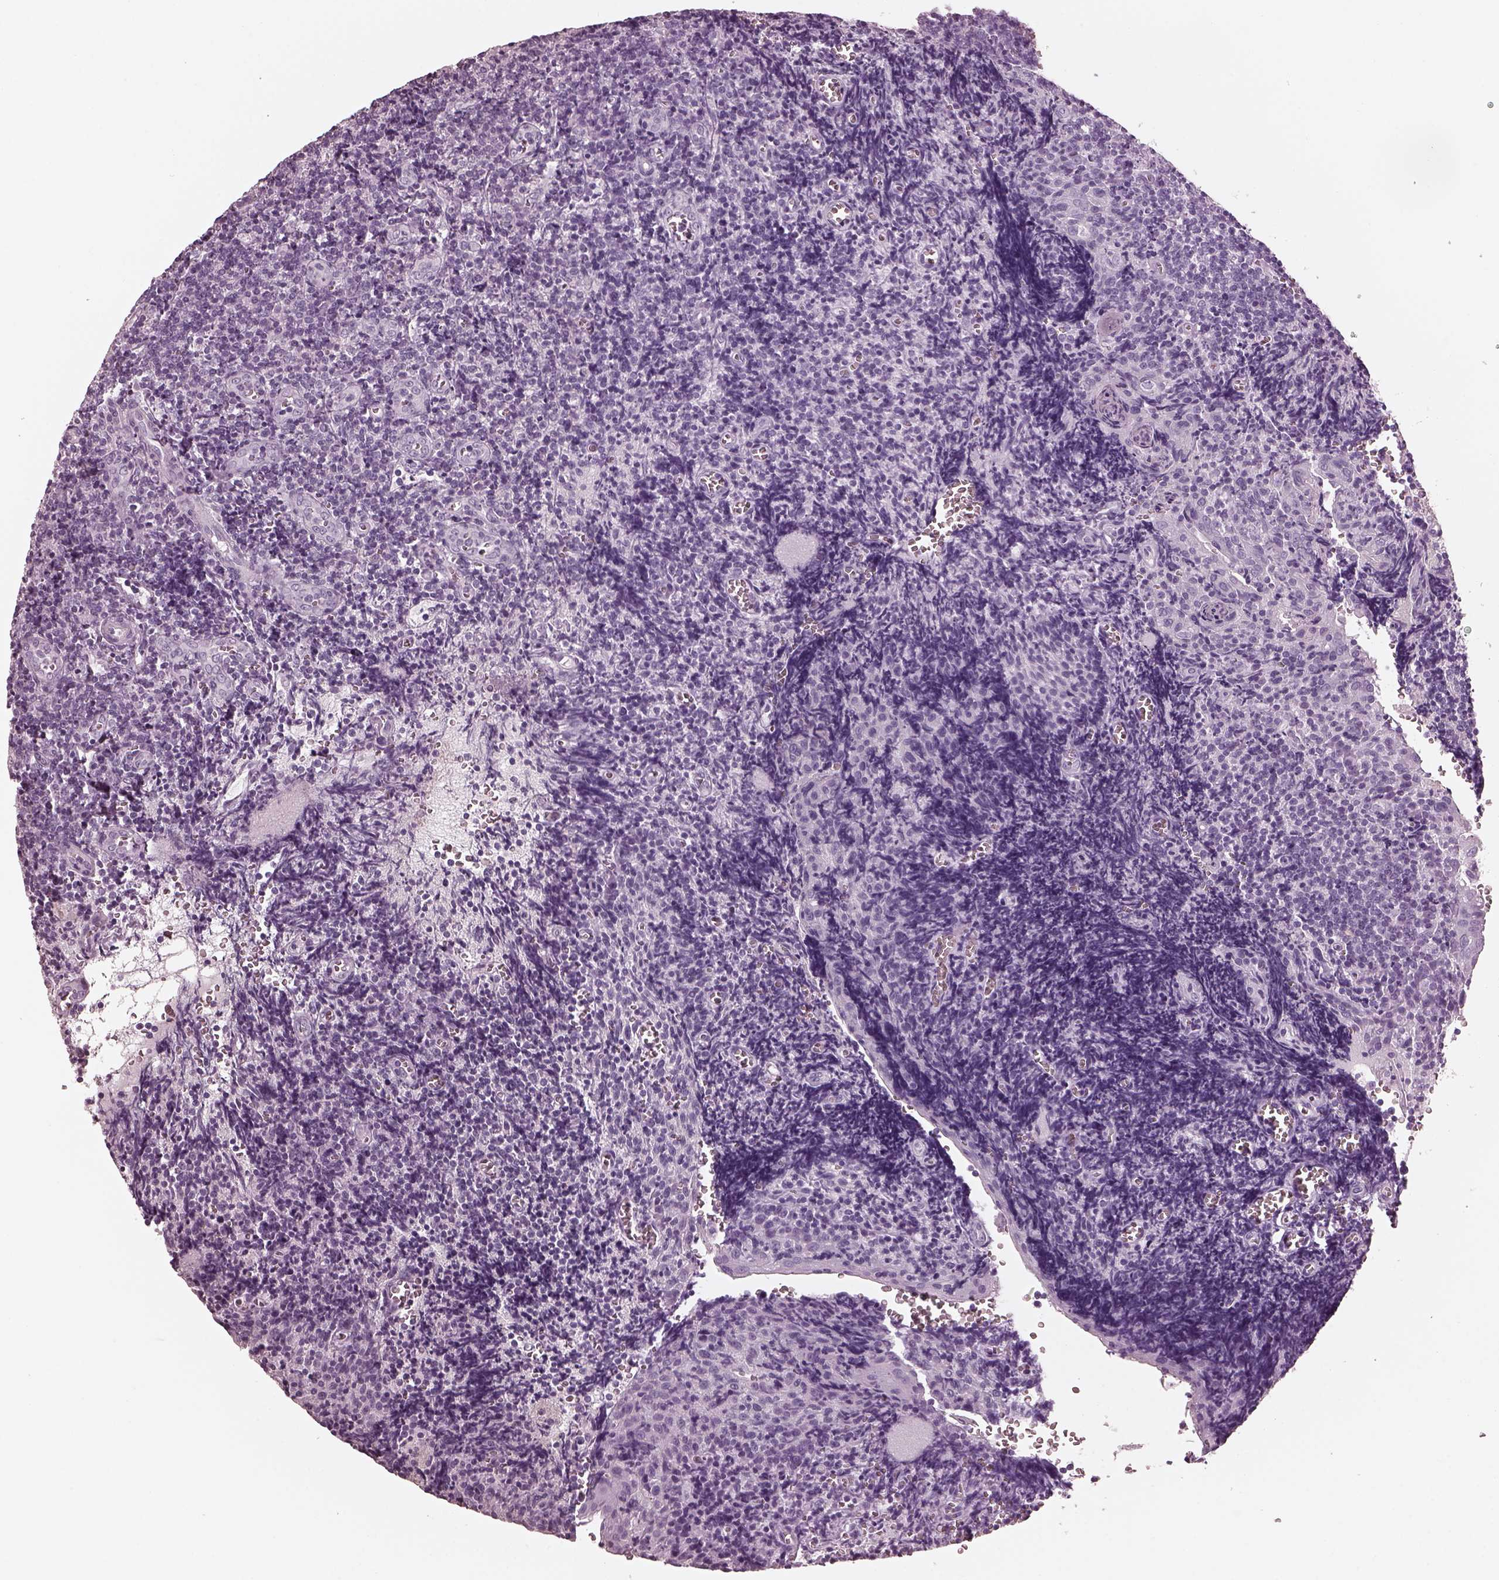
{"staining": {"intensity": "negative", "quantity": "none", "location": "none"}, "tissue": "tonsil", "cell_type": "Germinal center cells", "image_type": "normal", "snomed": [{"axis": "morphology", "description": "Normal tissue, NOS"}, {"axis": "morphology", "description": "Inflammation, NOS"}, {"axis": "topography", "description": "Tonsil"}], "caption": "Tonsil stained for a protein using immunohistochemistry (IHC) exhibits no expression germinal center cells.", "gene": "FABP9", "patient": {"sex": "female", "age": 31}}